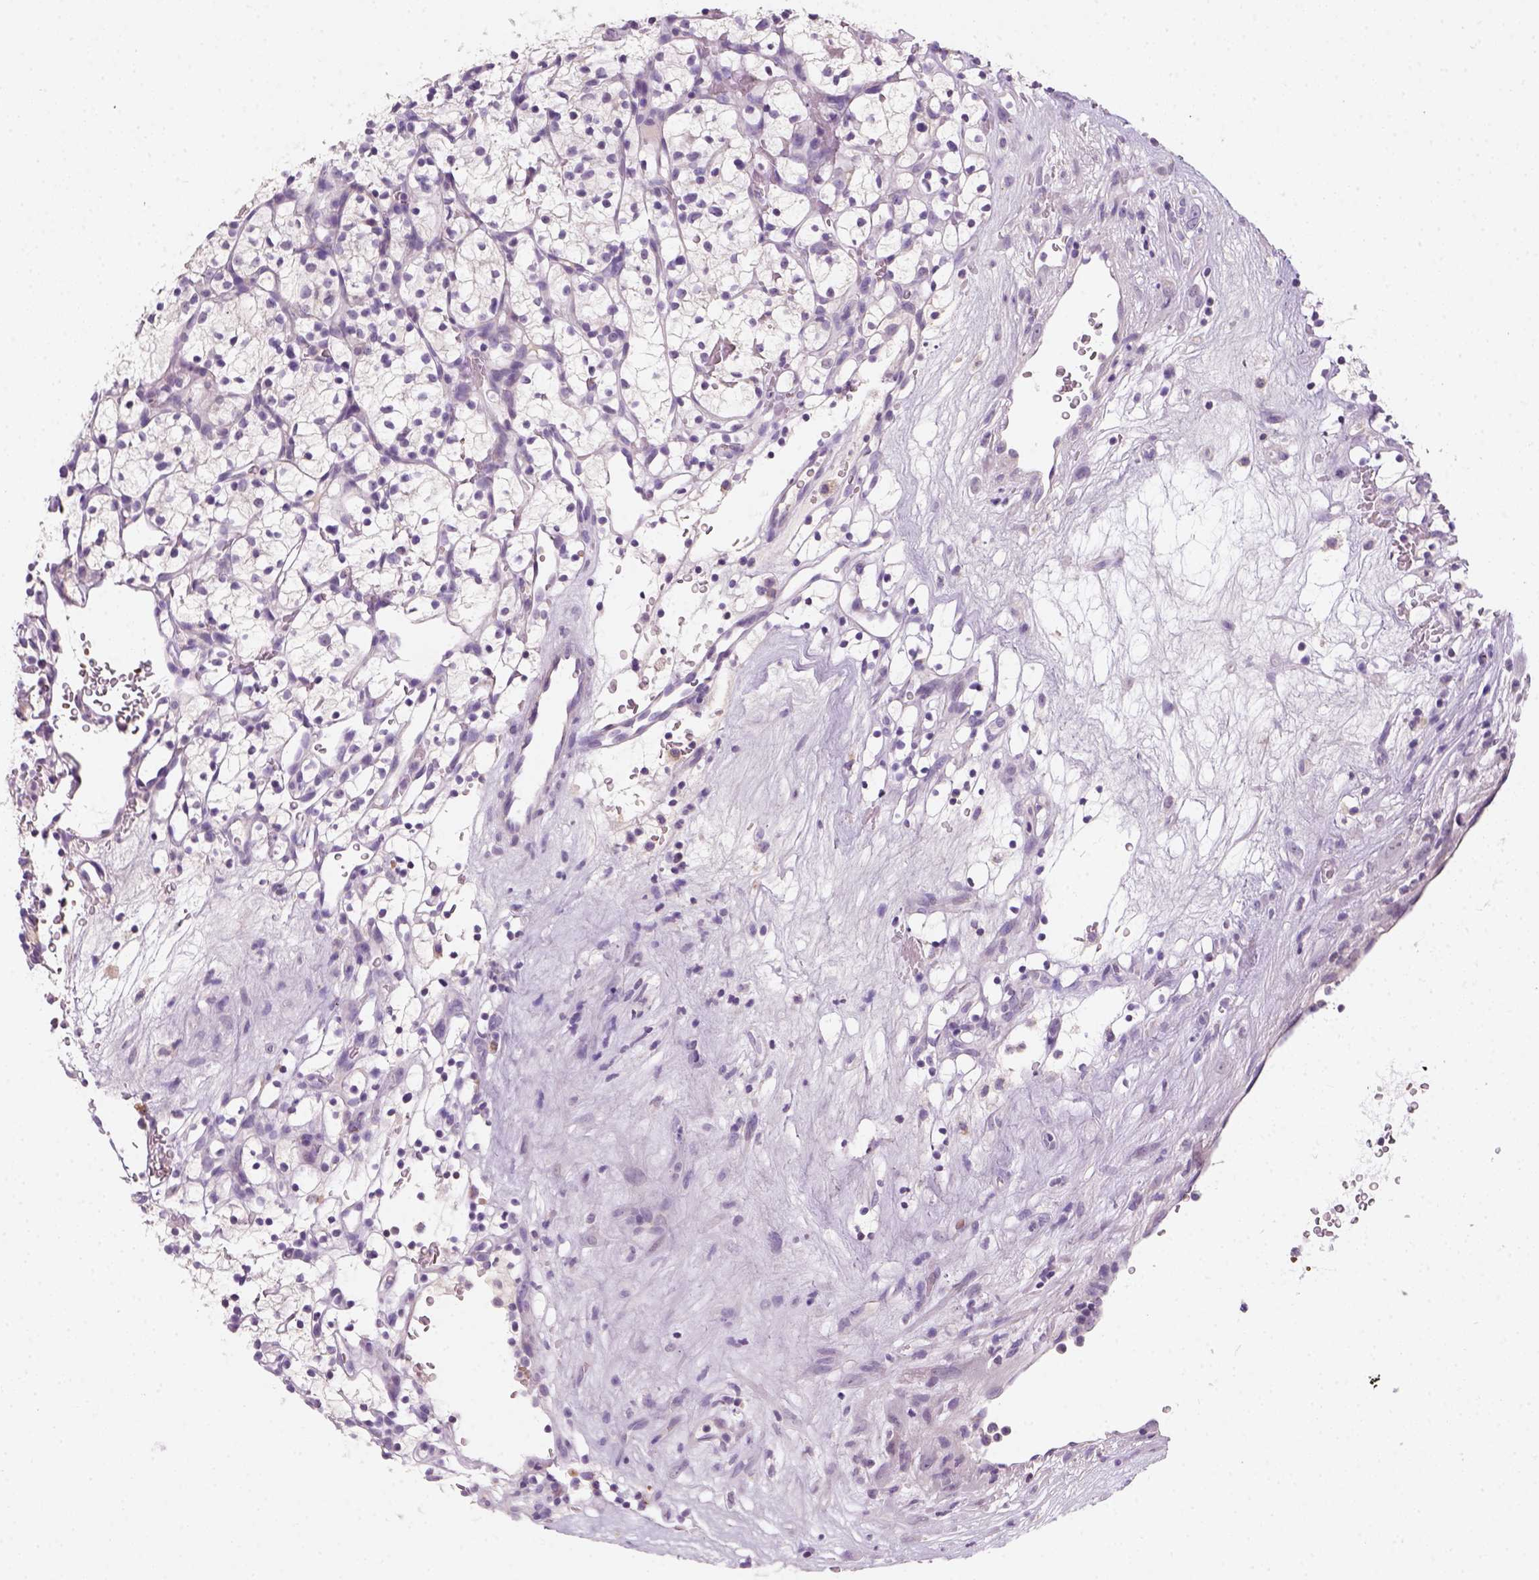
{"staining": {"intensity": "negative", "quantity": "none", "location": "none"}, "tissue": "renal cancer", "cell_type": "Tumor cells", "image_type": "cancer", "snomed": [{"axis": "morphology", "description": "Adenocarcinoma, NOS"}, {"axis": "topography", "description": "Kidney"}], "caption": "High magnification brightfield microscopy of renal cancer (adenocarcinoma) stained with DAB (brown) and counterstained with hematoxylin (blue): tumor cells show no significant staining. (Stains: DAB immunohistochemistry with hematoxylin counter stain, Microscopy: brightfield microscopy at high magnification).", "gene": "ZMAT4", "patient": {"sex": "female", "age": 64}}